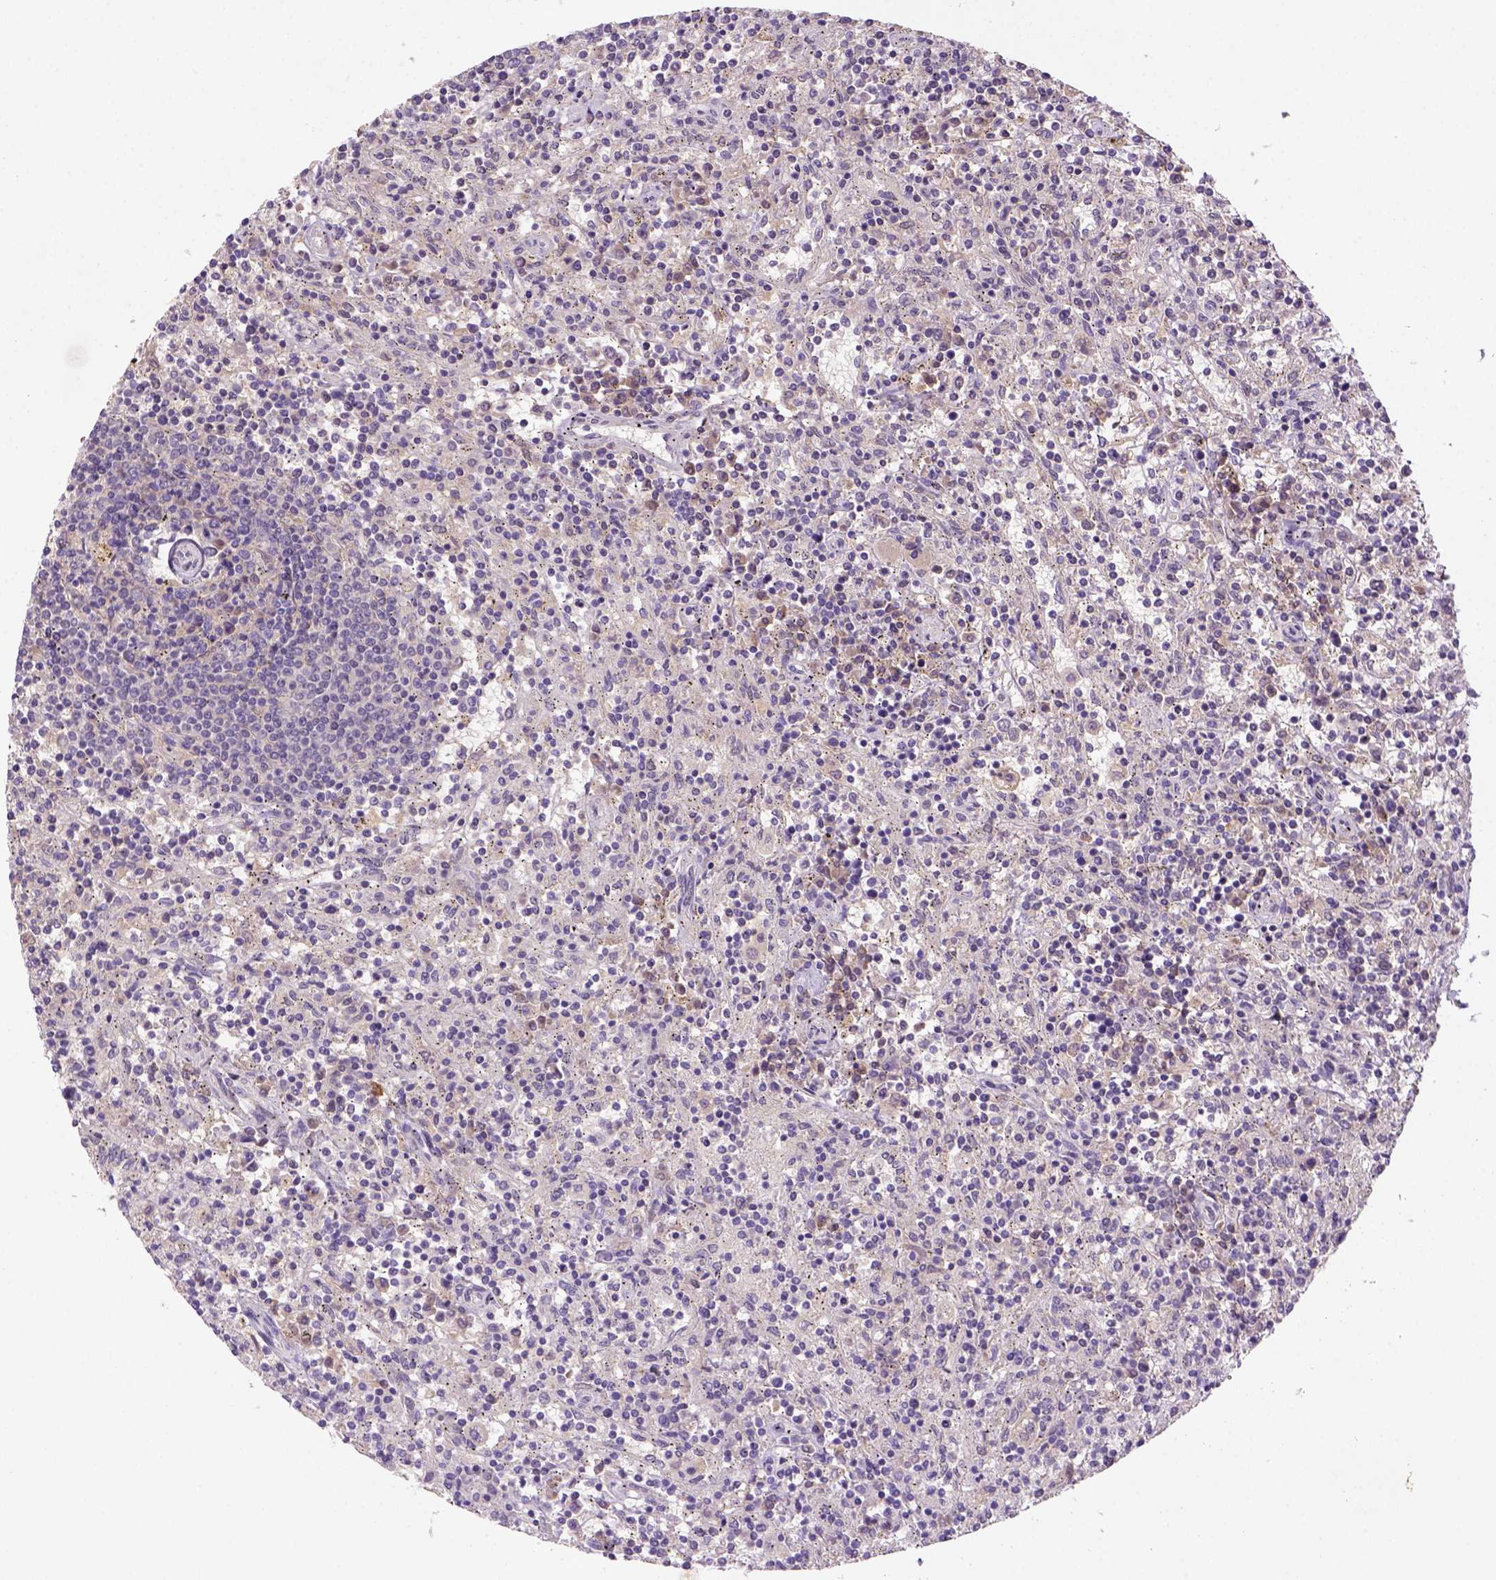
{"staining": {"intensity": "negative", "quantity": "none", "location": "none"}, "tissue": "lymphoma", "cell_type": "Tumor cells", "image_type": "cancer", "snomed": [{"axis": "morphology", "description": "Malignant lymphoma, non-Hodgkin's type, Low grade"}, {"axis": "topography", "description": "Spleen"}], "caption": "IHC histopathology image of neoplastic tissue: human lymphoma stained with DAB displays no significant protein expression in tumor cells. (DAB (3,3'-diaminobenzidine) immunohistochemistry (IHC), high magnification).", "gene": "NLGN2", "patient": {"sex": "male", "age": 62}}